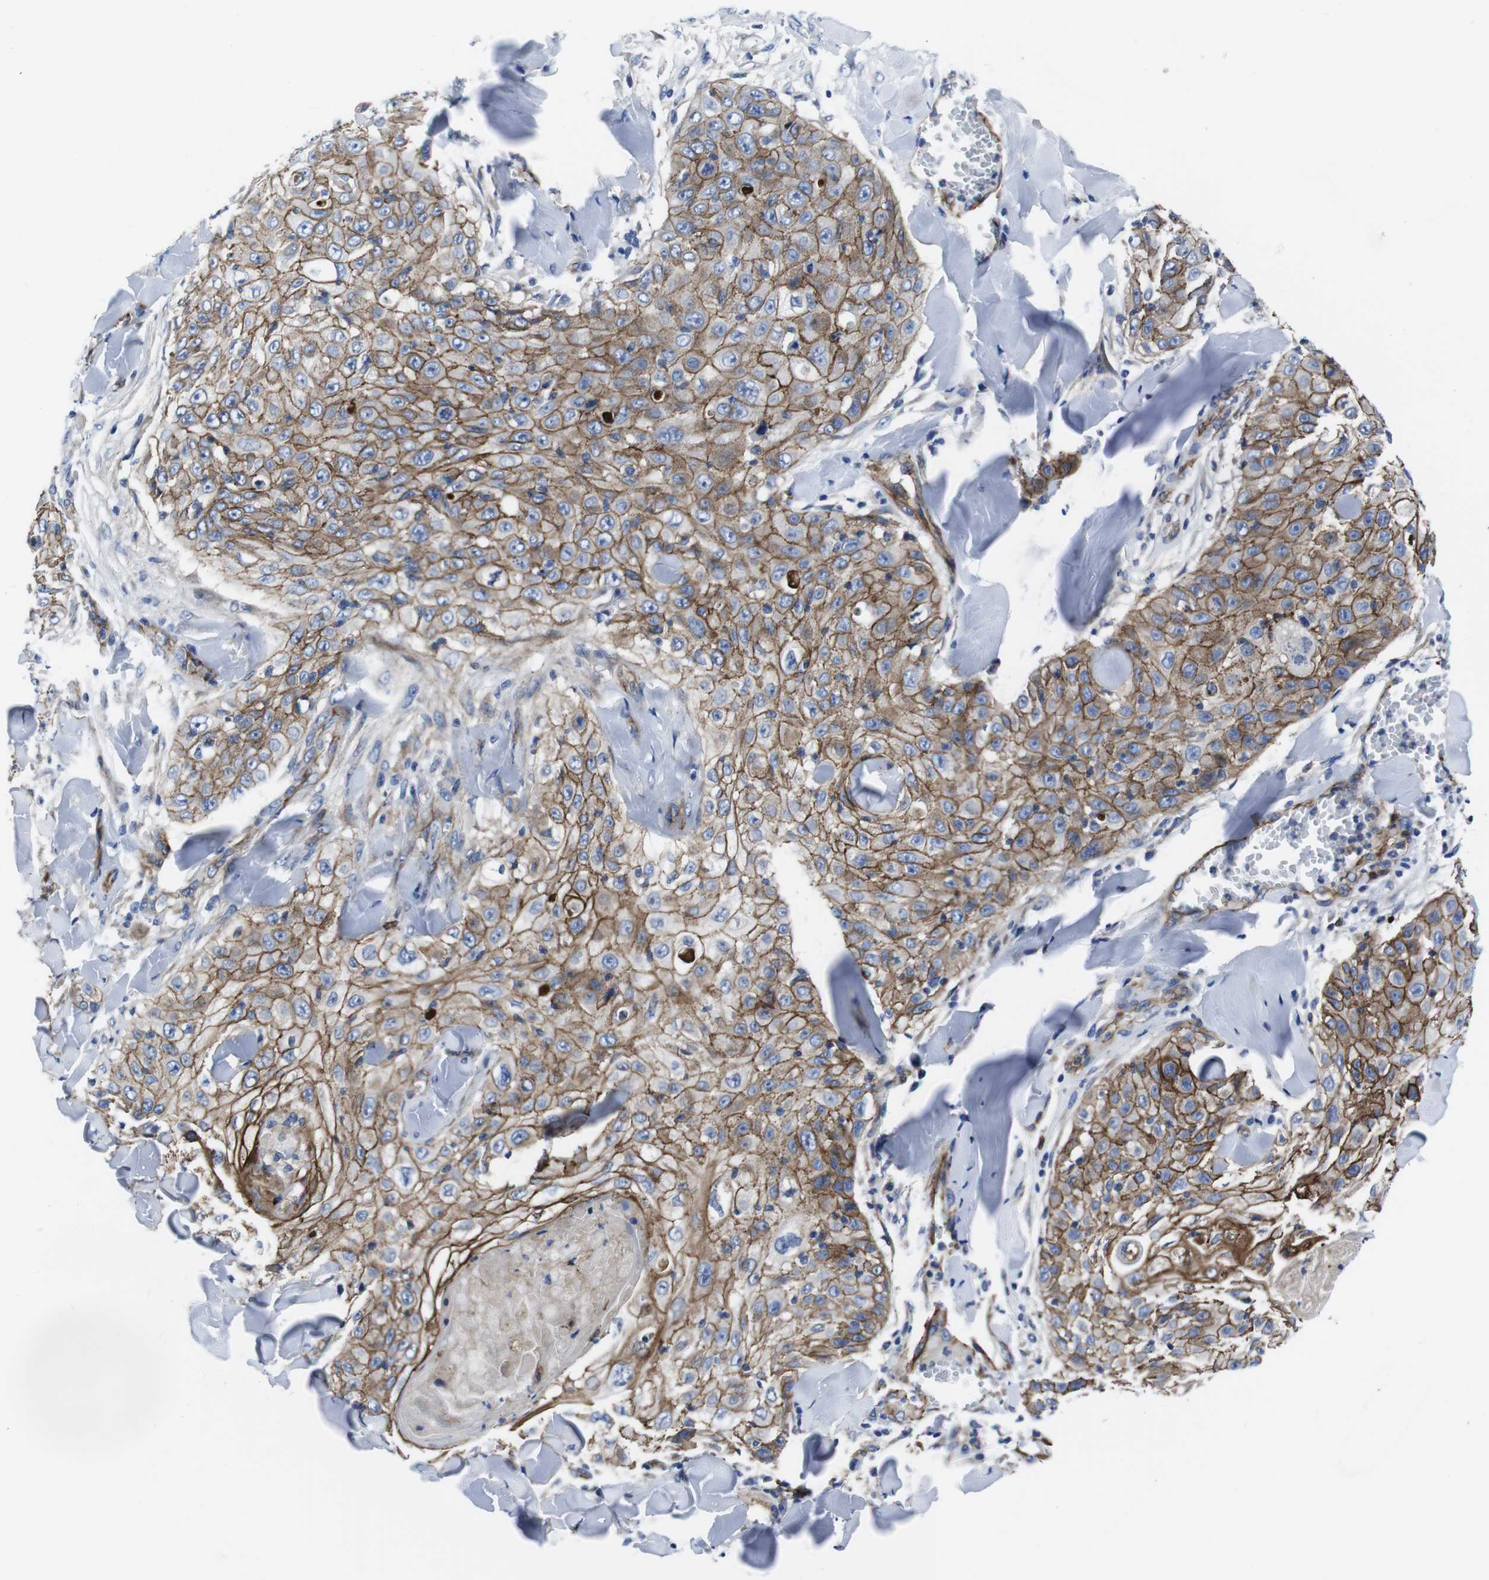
{"staining": {"intensity": "moderate", "quantity": ">75%", "location": "cytoplasmic/membranous"}, "tissue": "skin cancer", "cell_type": "Tumor cells", "image_type": "cancer", "snomed": [{"axis": "morphology", "description": "Squamous cell carcinoma, NOS"}, {"axis": "topography", "description": "Skin"}], "caption": "Immunohistochemistry micrograph of skin squamous cell carcinoma stained for a protein (brown), which shows medium levels of moderate cytoplasmic/membranous expression in approximately >75% of tumor cells.", "gene": "NUMB", "patient": {"sex": "male", "age": 86}}